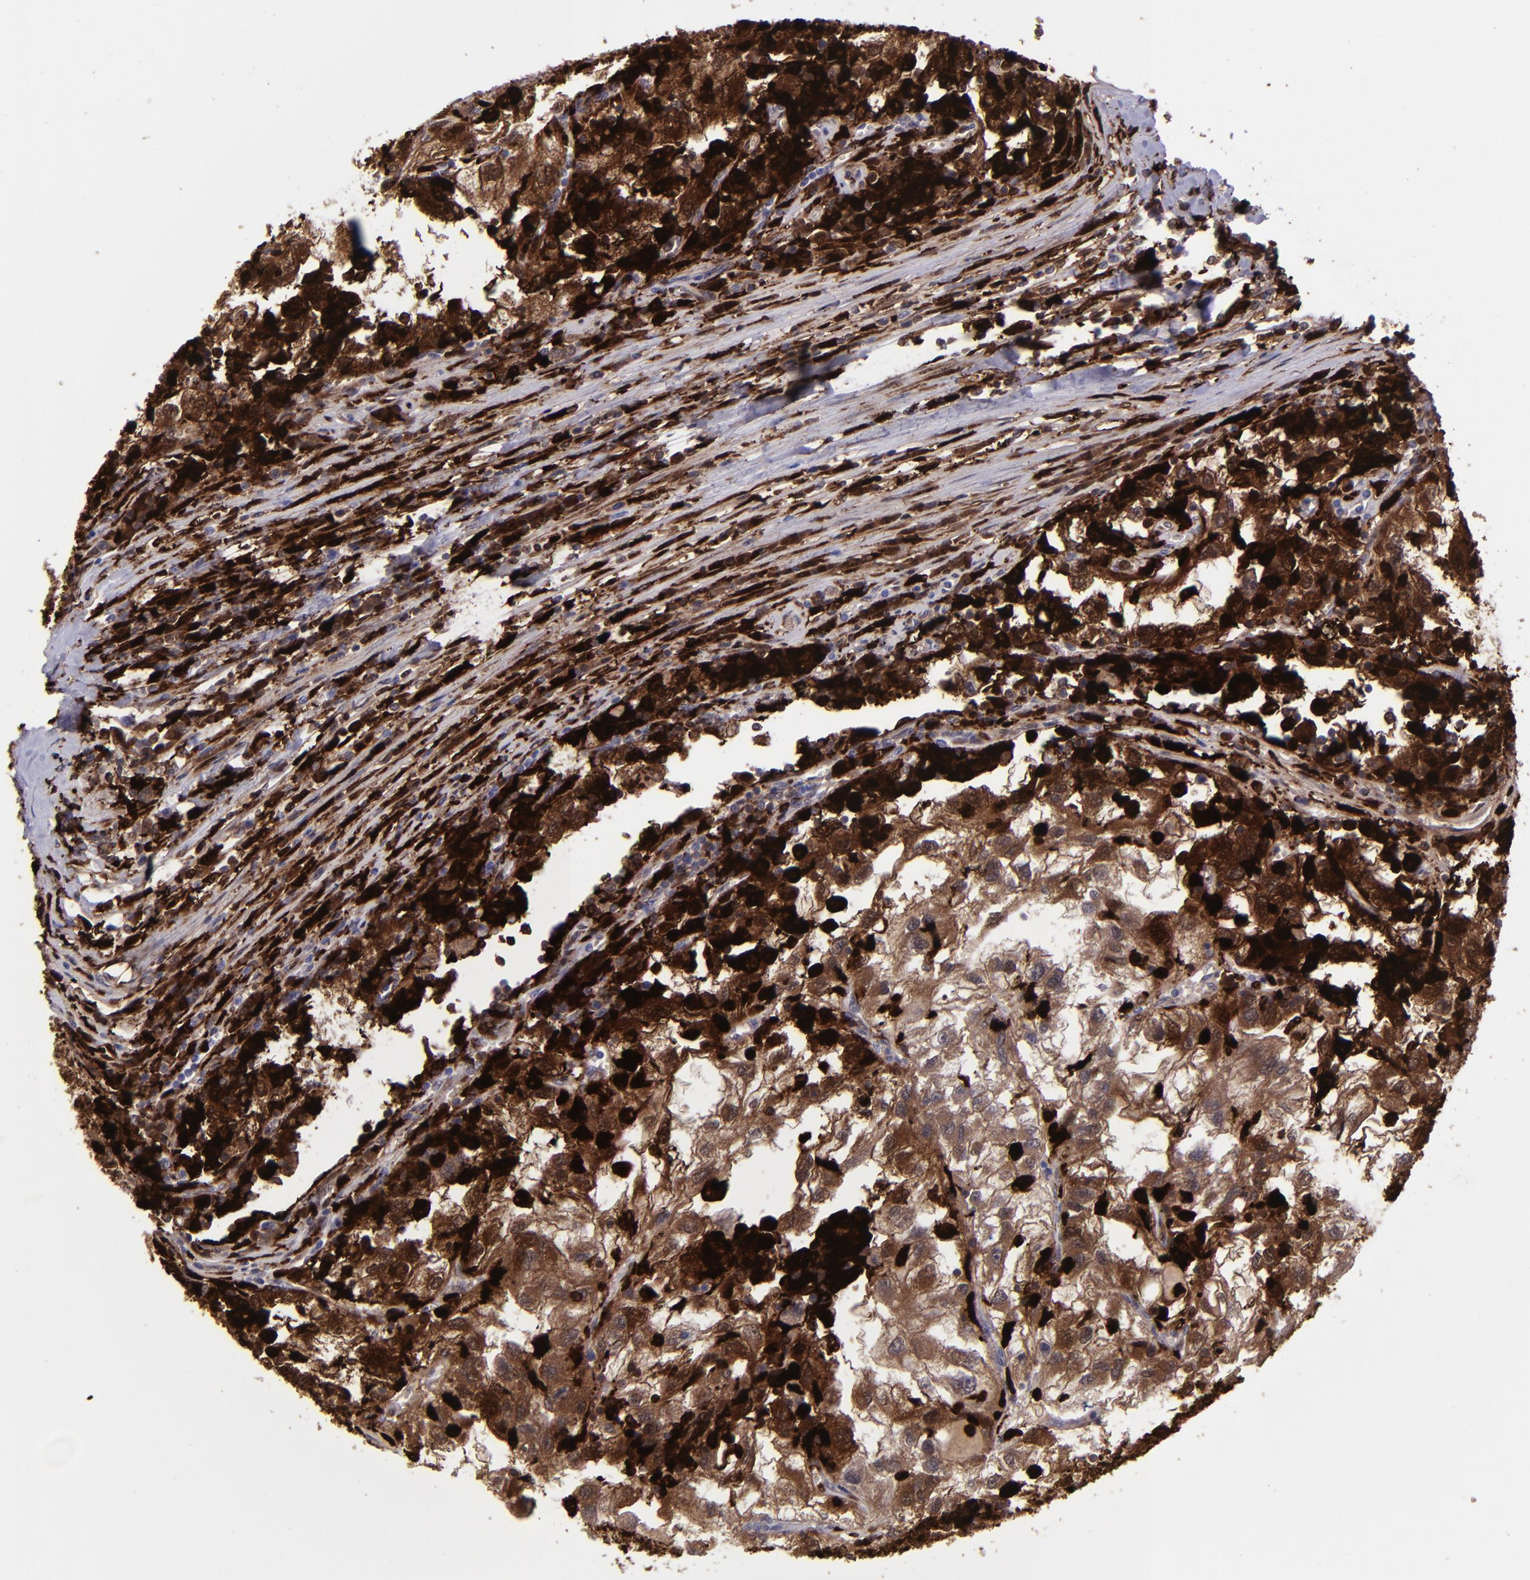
{"staining": {"intensity": "strong", "quantity": ">75%", "location": "cytoplasmic/membranous,nuclear"}, "tissue": "renal cancer", "cell_type": "Tumor cells", "image_type": "cancer", "snomed": [{"axis": "morphology", "description": "Normal tissue, NOS"}, {"axis": "morphology", "description": "Adenocarcinoma, NOS"}, {"axis": "topography", "description": "Kidney"}], "caption": "Immunohistochemical staining of human renal adenocarcinoma shows high levels of strong cytoplasmic/membranous and nuclear expression in about >75% of tumor cells. The staining was performed using DAB to visualize the protein expression in brown, while the nuclei were stained in blue with hematoxylin (Magnification: 20x).", "gene": "TYMP", "patient": {"sex": "male", "age": 71}}